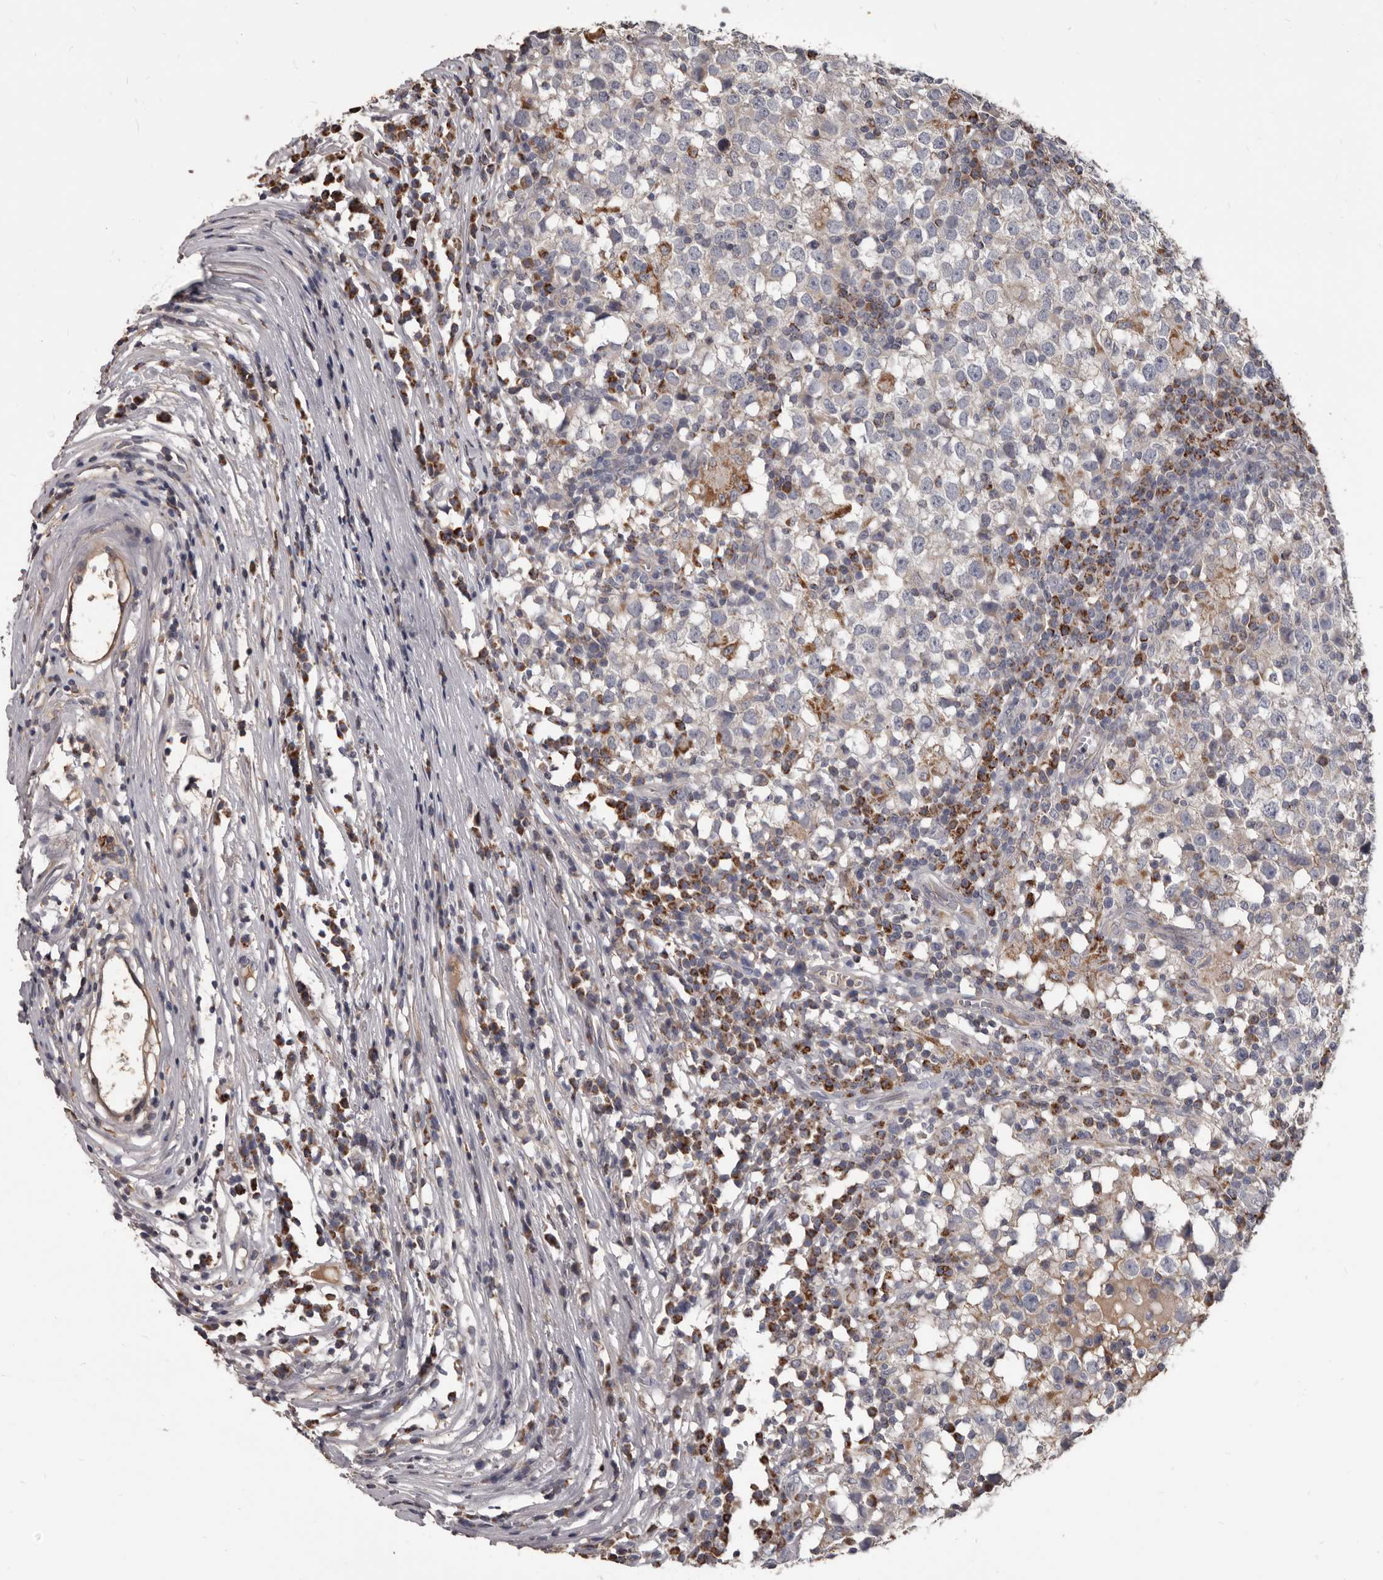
{"staining": {"intensity": "negative", "quantity": "none", "location": "none"}, "tissue": "testis cancer", "cell_type": "Tumor cells", "image_type": "cancer", "snomed": [{"axis": "morphology", "description": "Seminoma, NOS"}, {"axis": "topography", "description": "Testis"}], "caption": "This is a image of immunohistochemistry staining of testis cancer, which shows no expression in tumor cells.", "gene": "ALDH5A1", "patient": {"sex": "male", "age": 65}}